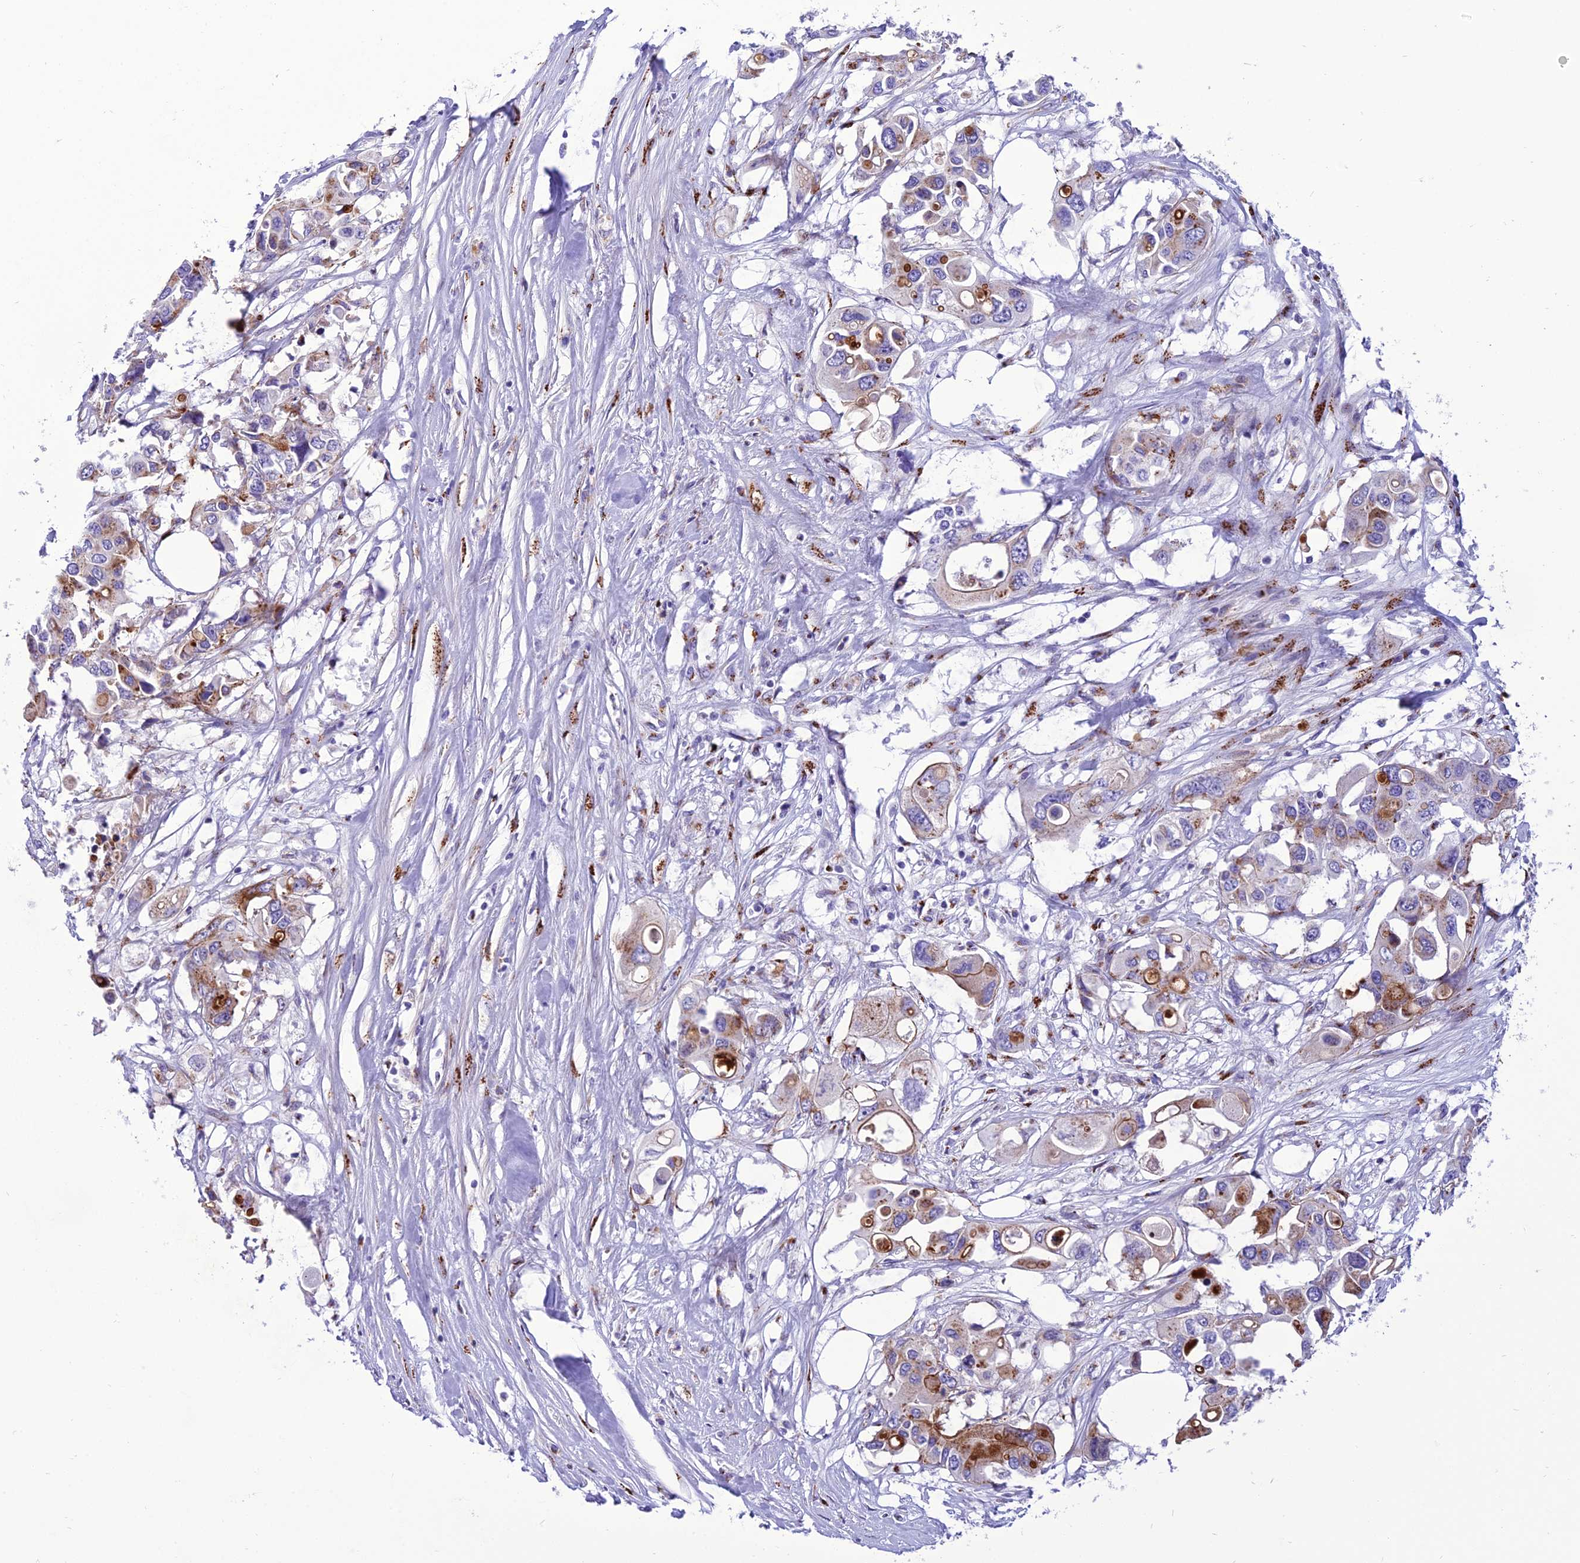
{"staining": {"intensity": "moderate", "quantity": "25%-75%", "location": "cytoplasmic/membranous"}, "tissue": "colorectal cancer", "cell_type": "Tumor cells", "image_type": "cancer", "snomed": [{"axis": "morphology", "description": "Adenocarcinoma, NOS"}, {"axis": "topography", "description": "Colon"}], "caption": "Colorectal cancer (adenocarcinoma) tissue shows moderate cytoplasmic/membranous staining in approximately 25%-75% of tumor cells", "gene": "GOLM2", "patient": {"sex": "male", "age": 77}}